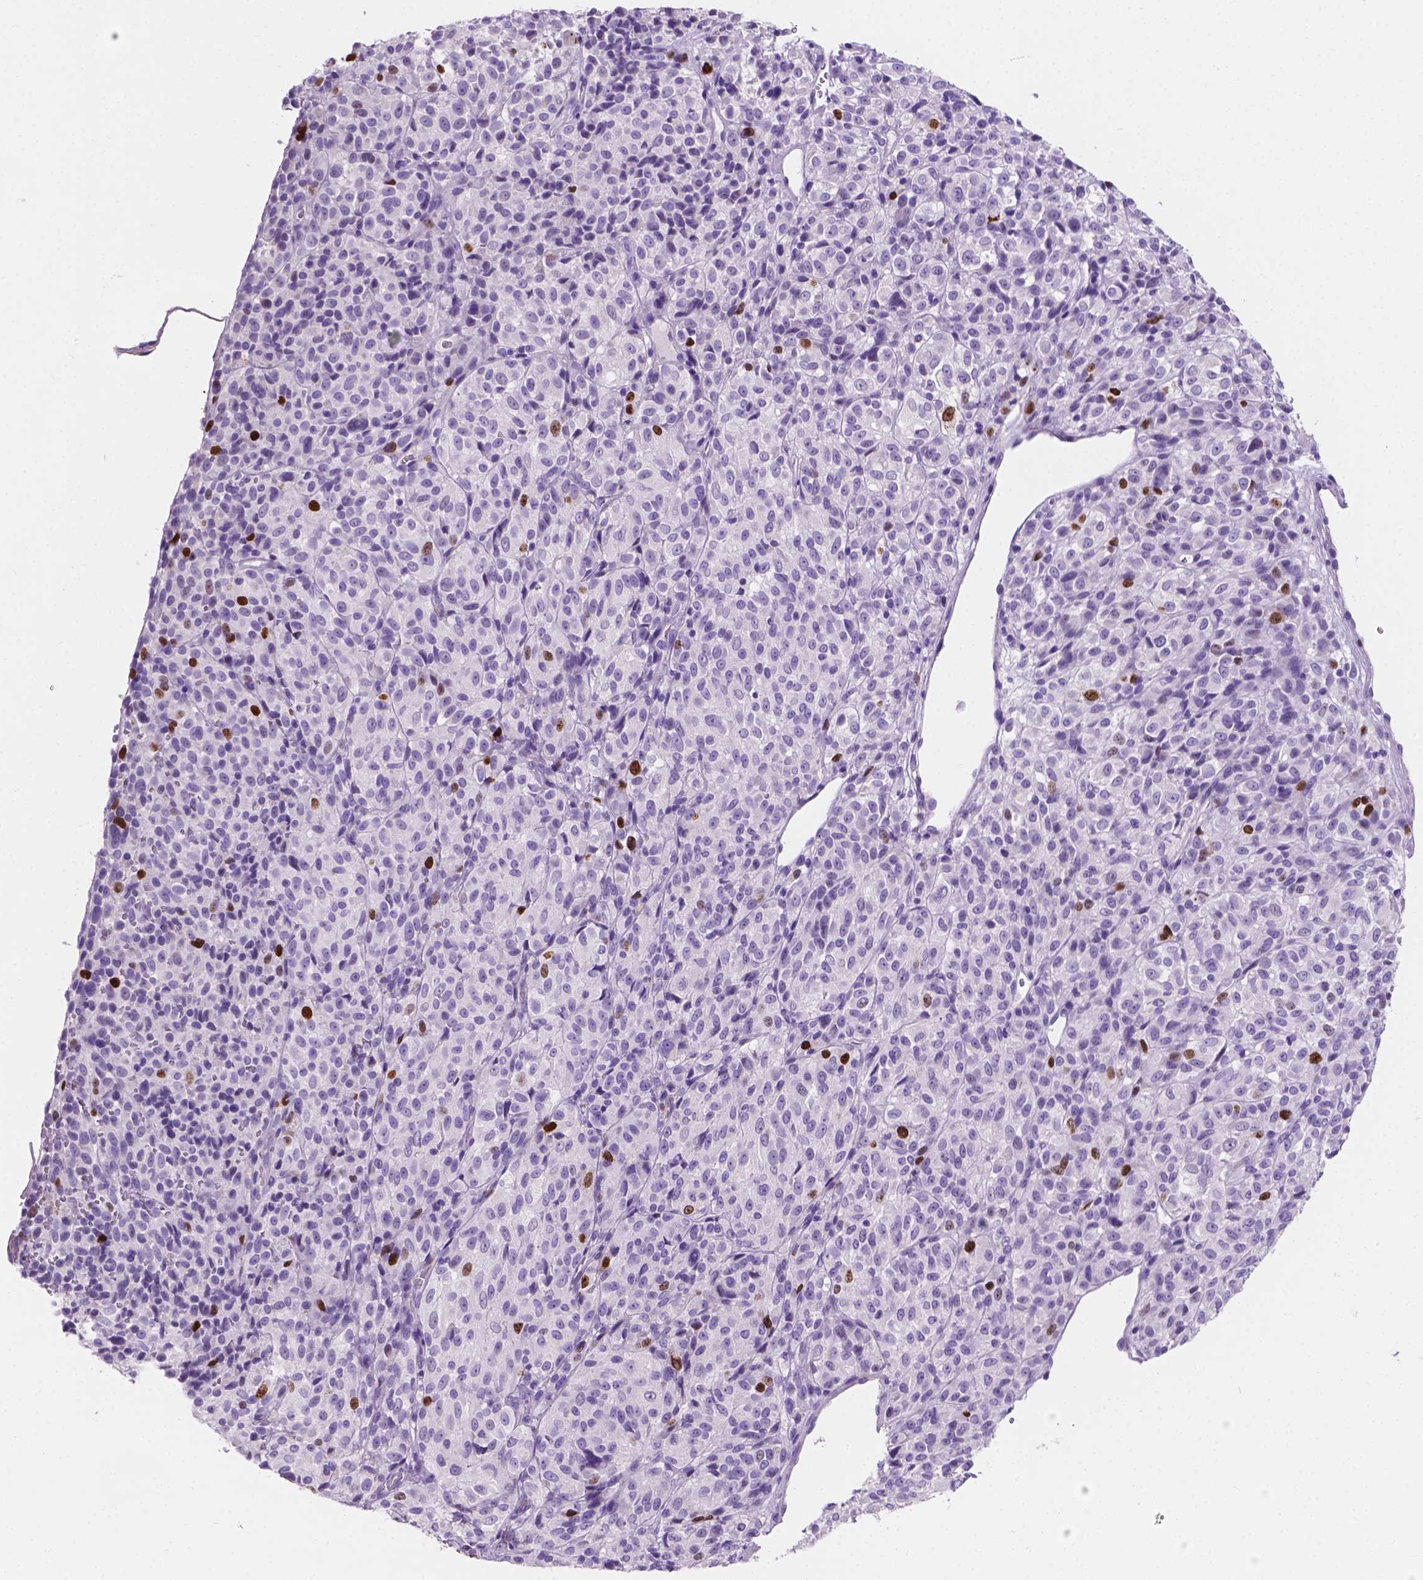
{"staining": {"intensity": "strong", "quantity": "<25%", "location": "nuclear"}, "tissue": "melanoma", "cell_type": "Tumor cells", "image_type": "cancer", "snomed": [{"axis": "morphology", "description": "Malignant melanoma, Metastatic site"}, {"axis": "topography", "description": "Brain"}], "caption": "Immunohistochemistry micrograph of human malignant melanoma (metastatic site) stained for a protein (brown), which shows medium levels of strong nuclear staining in approximately <25% of tumor cells.", "gene": "SIAH2", "patient": {"sex": "female", "age": 56}}